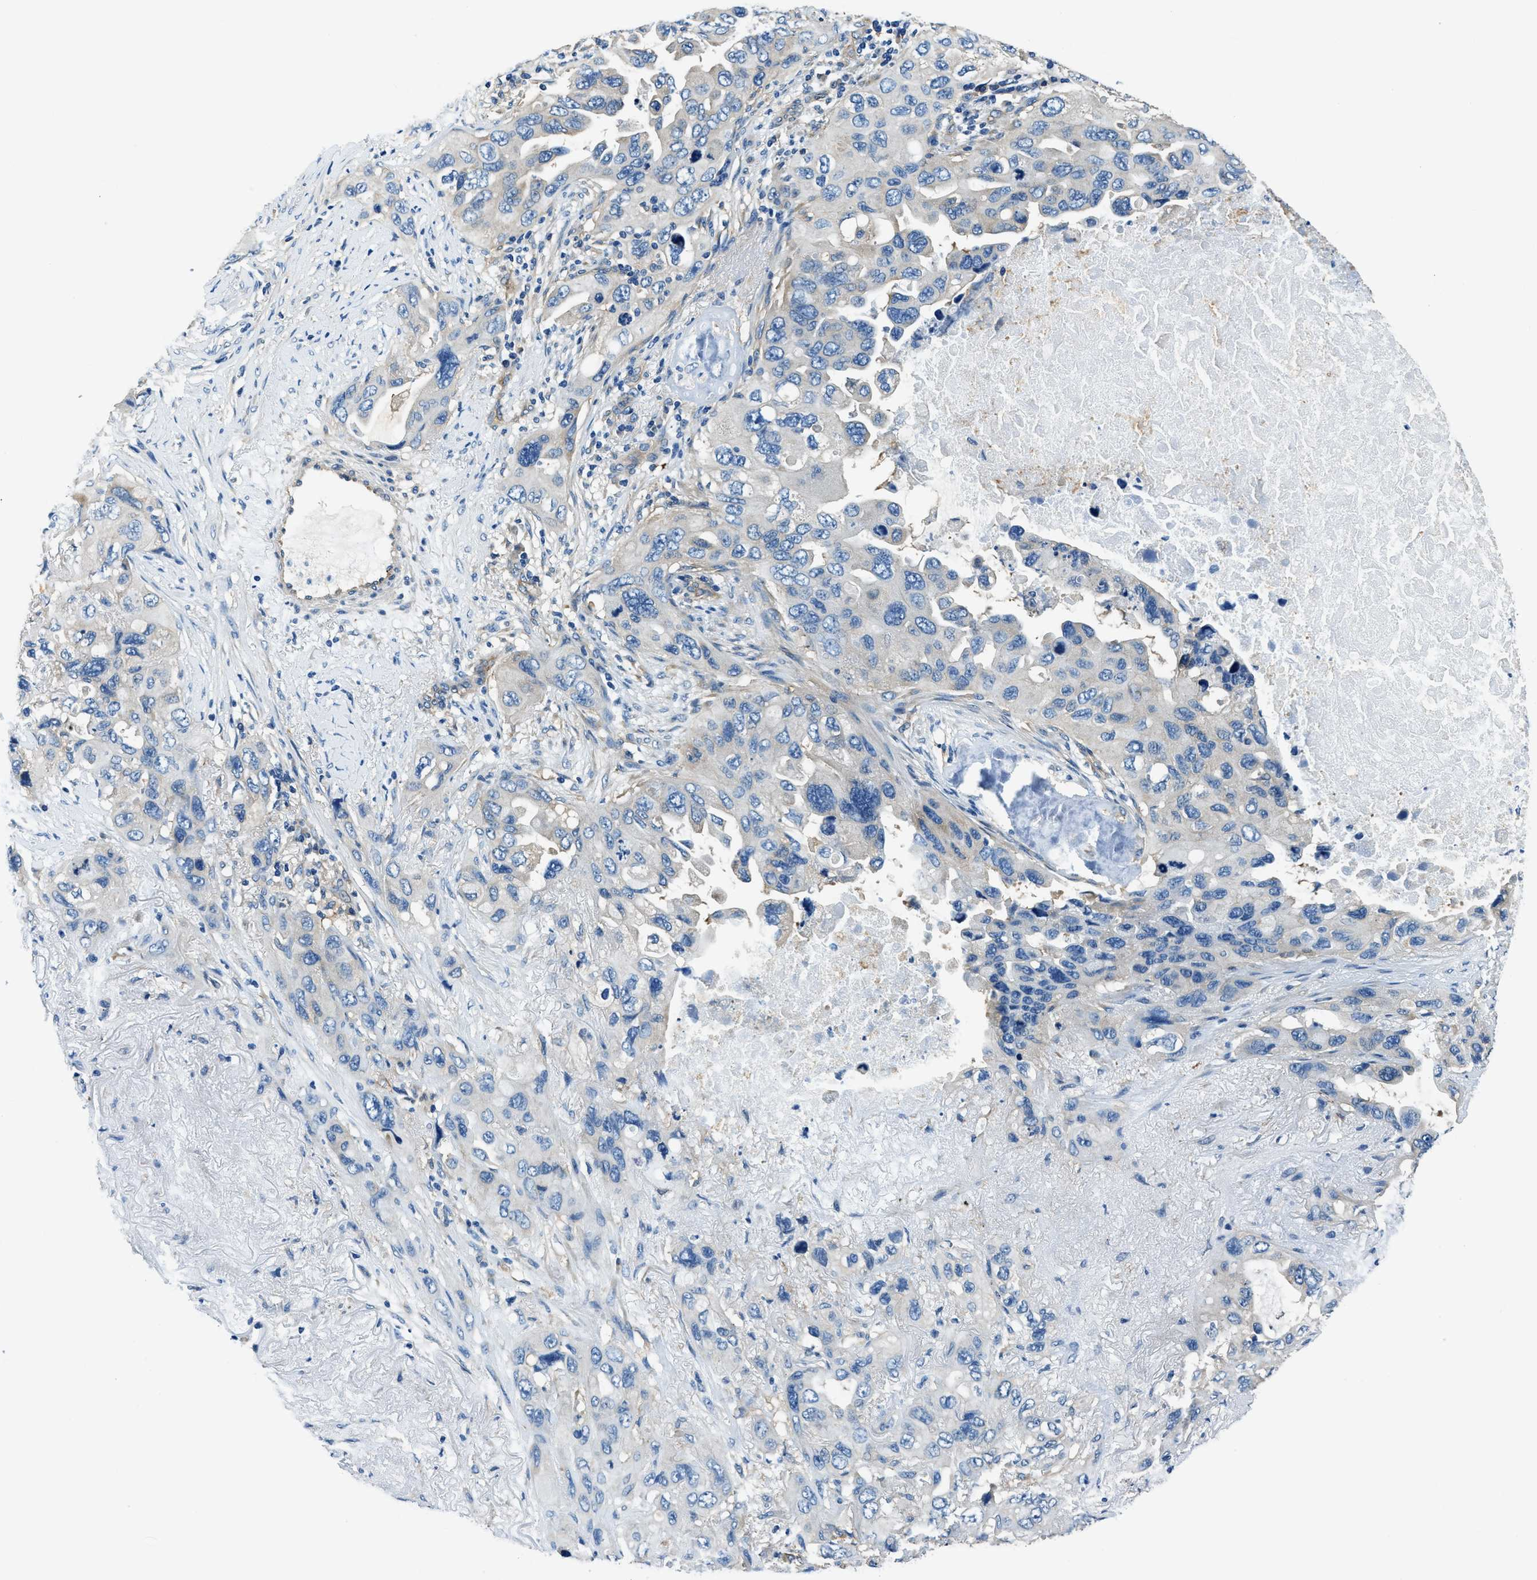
{"staining": {"intensity": "weak", "quantity": "<25%", "location": "cytoplasmic/membranous"}, "tissue": "lung cancer", "cell_type": "Tumor cells", "image_type": "cancer", "snomed": [{"axis": "morphology", "description": "Squamous cell carcinoma, NOS"}, {"axis": "topography", "description": "Lung"}], "caption": "High magnification brightfield microscopy of squamous cell carcinoma (lung) stained with DAB (3,3'-diaminobenzidine) (brown) and counterstained with hematoxylin (blue): tumor cells show no significant staining.", "gene": "TWF1", "patient": {"sex": "female", "age": 73}}